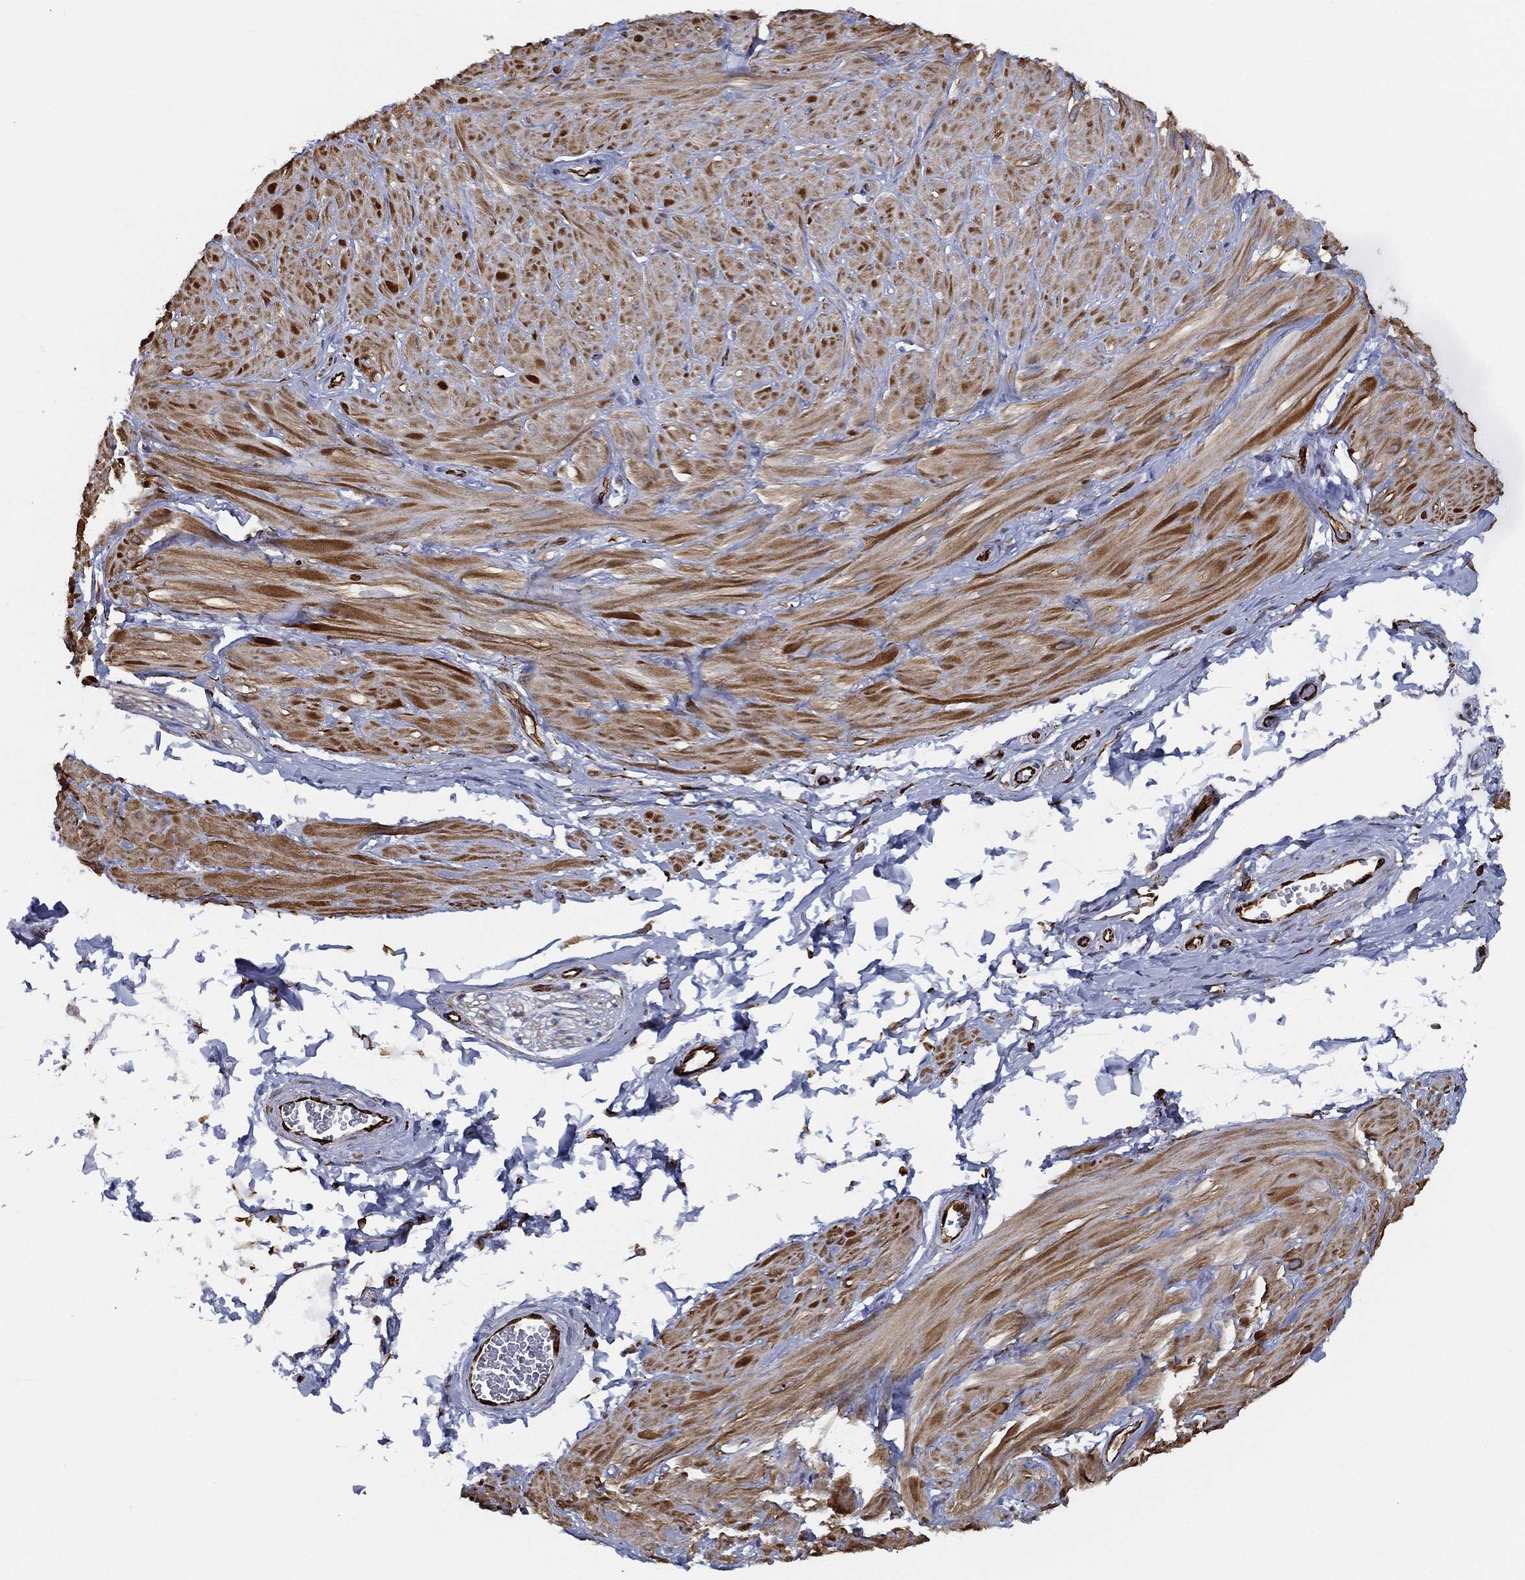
{"staining": {"intensity": "negative", "quantity": "none", "location": "none"}, "tissue": "soft tissue", "cell_type": "Fibroblasts", "image_type": "normal", "snomed": [{"axis": "morphology", "description": "Normal tissue, NOS"}, {"axis": "topography", "description": "Smooth muscle"}, {"axis": "topography", "description": "Peripheral nerve tissue"}], "caption": "Soft tissue stained for a protein using immunohistochemistry (IHC) shows no positivity fibroblasts.", "gene": "MAS1", "patient": {"sex": "male", "age": 22}}